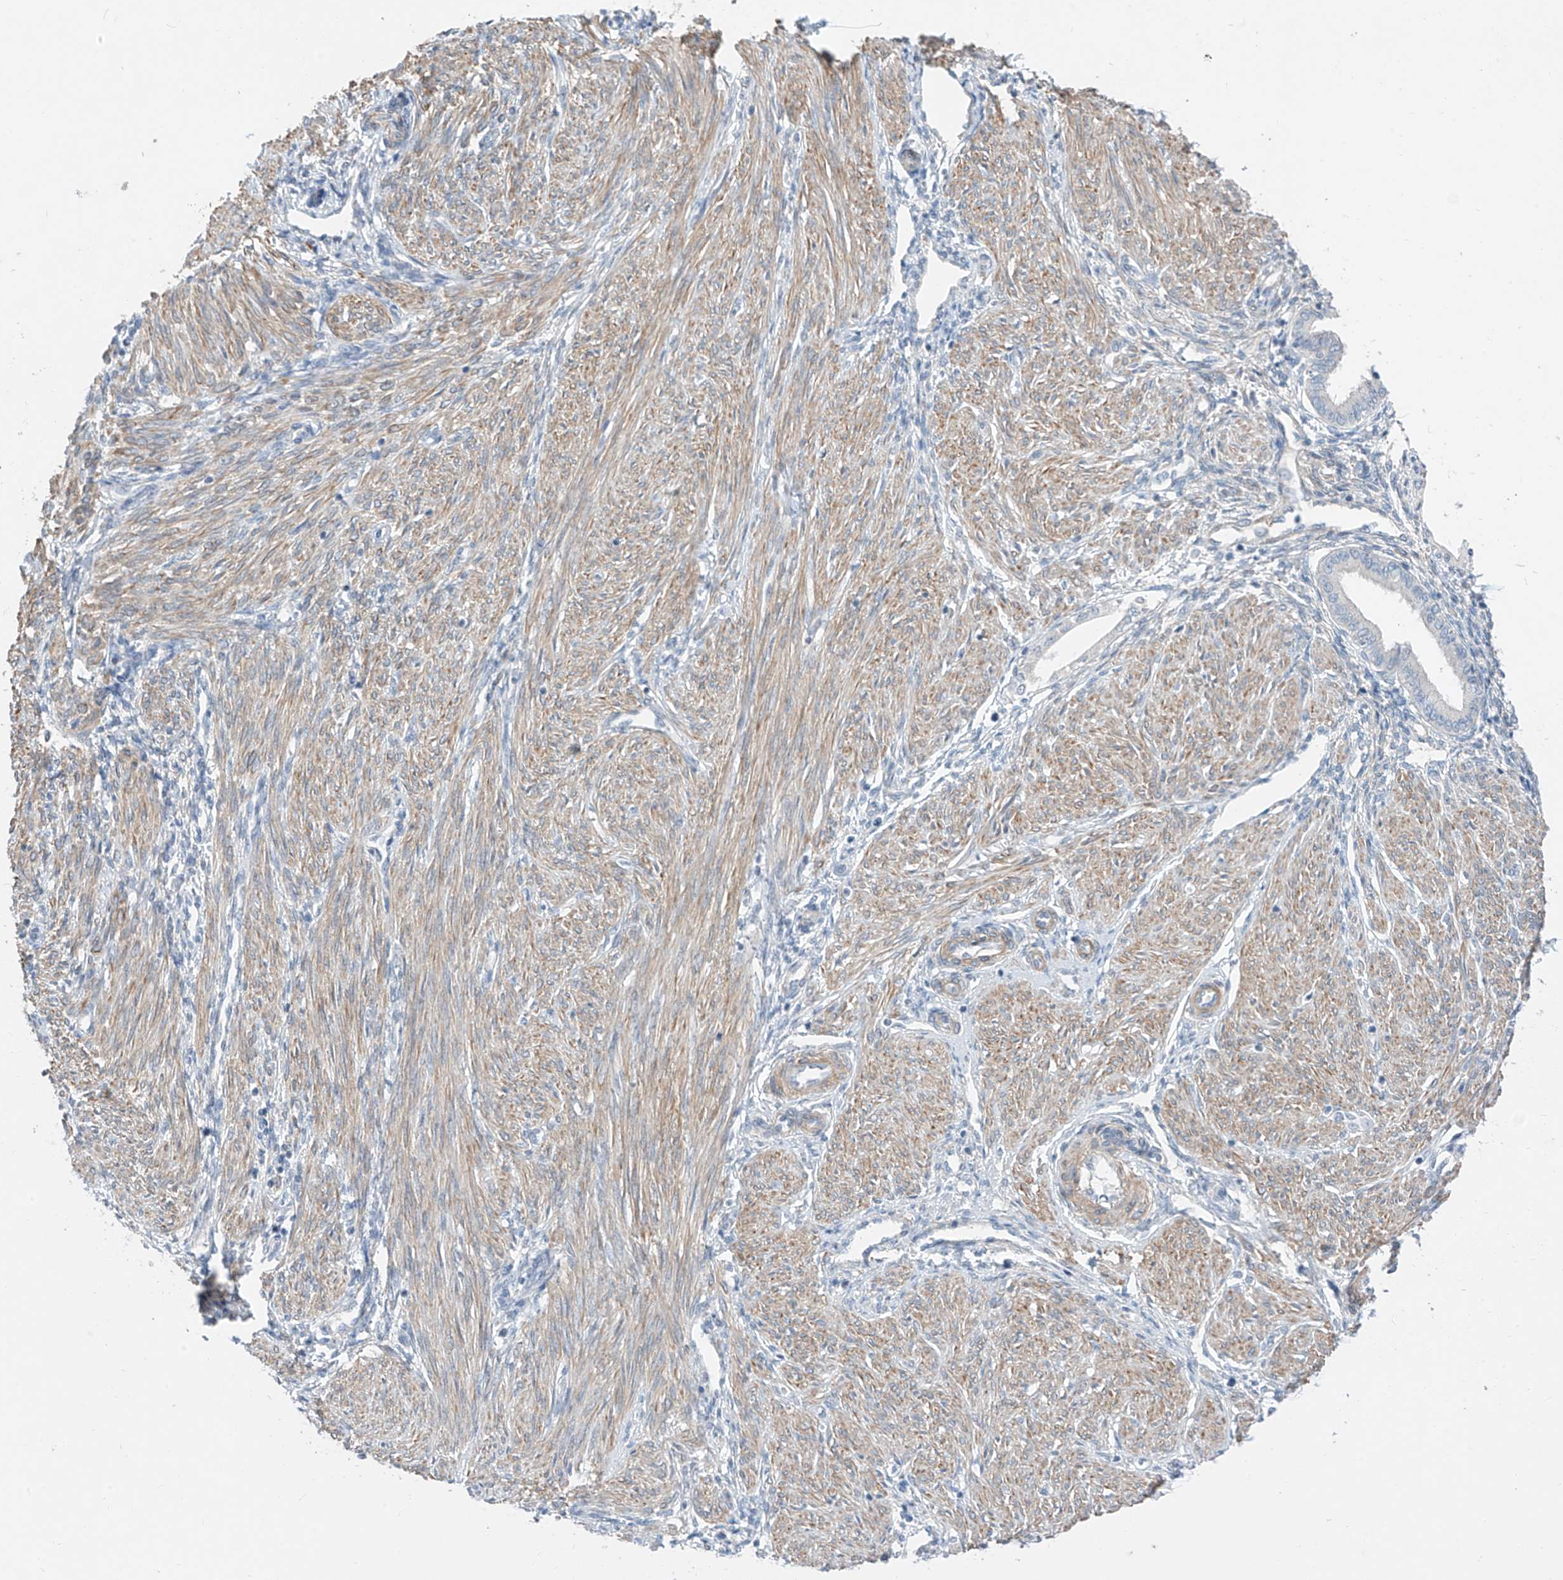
{"staining": {"intensity": "negative", "quantity": "none", "location": "none"}, "tissue": "endometrium", "cell_type": "Cells in endometrial stroma", "image_type": "normal", "snomed": [{"axis": "morphology", "description": "Normal tissue, NOS"}, {"axis": "topography", "description": "Endometrium"}], "caption": "Immunohistochemical staining of normal human endometrium demonstrates no significant staining in cells in endometrial stroma. The staining was performed using DAB to visualize the protein expression in brown, while the nuclei were stained in blue with hematoxylin (Magnification: 20x).", "gene": "ABLIM2", "patient": {"sex": "female", "age": 53}}